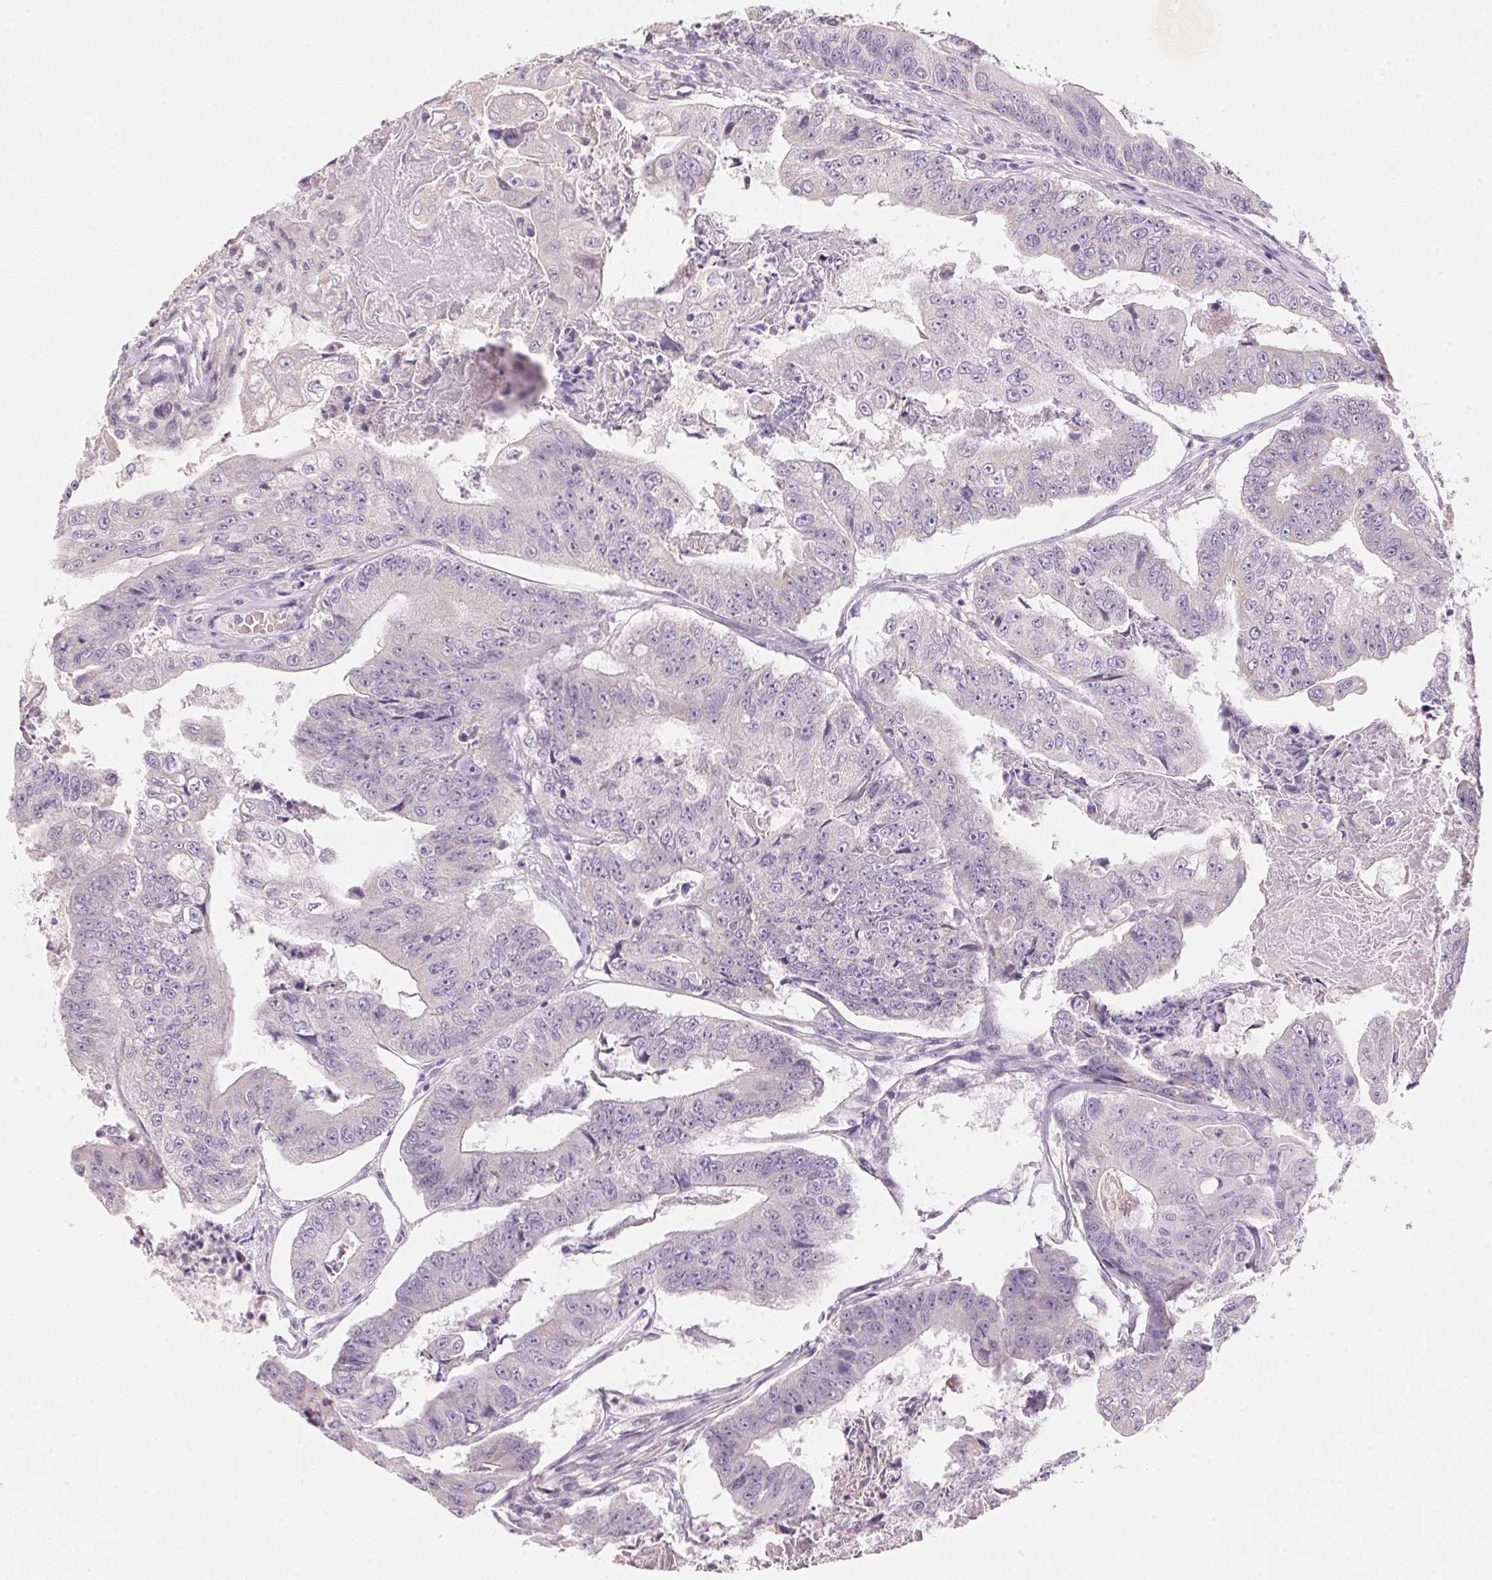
{"staining": {"intensity": "negative", "quantity": "none", "location": "none"}, "tissue": "colorectal cancer", "cell_type": "Tumor cells", "image_type": "cancer", "snomed": [{"axis": "morphology", "description": "Adenocarcinoma, NOS"}, {"axis": "topography", "description": "Colon"}], "caption": "Tumor cells show no significant protein positivity in colorectal cancer (adenocarcinoma).", "gene": "CYP11B1", "patient": {"sex": "female", "age": 67}}